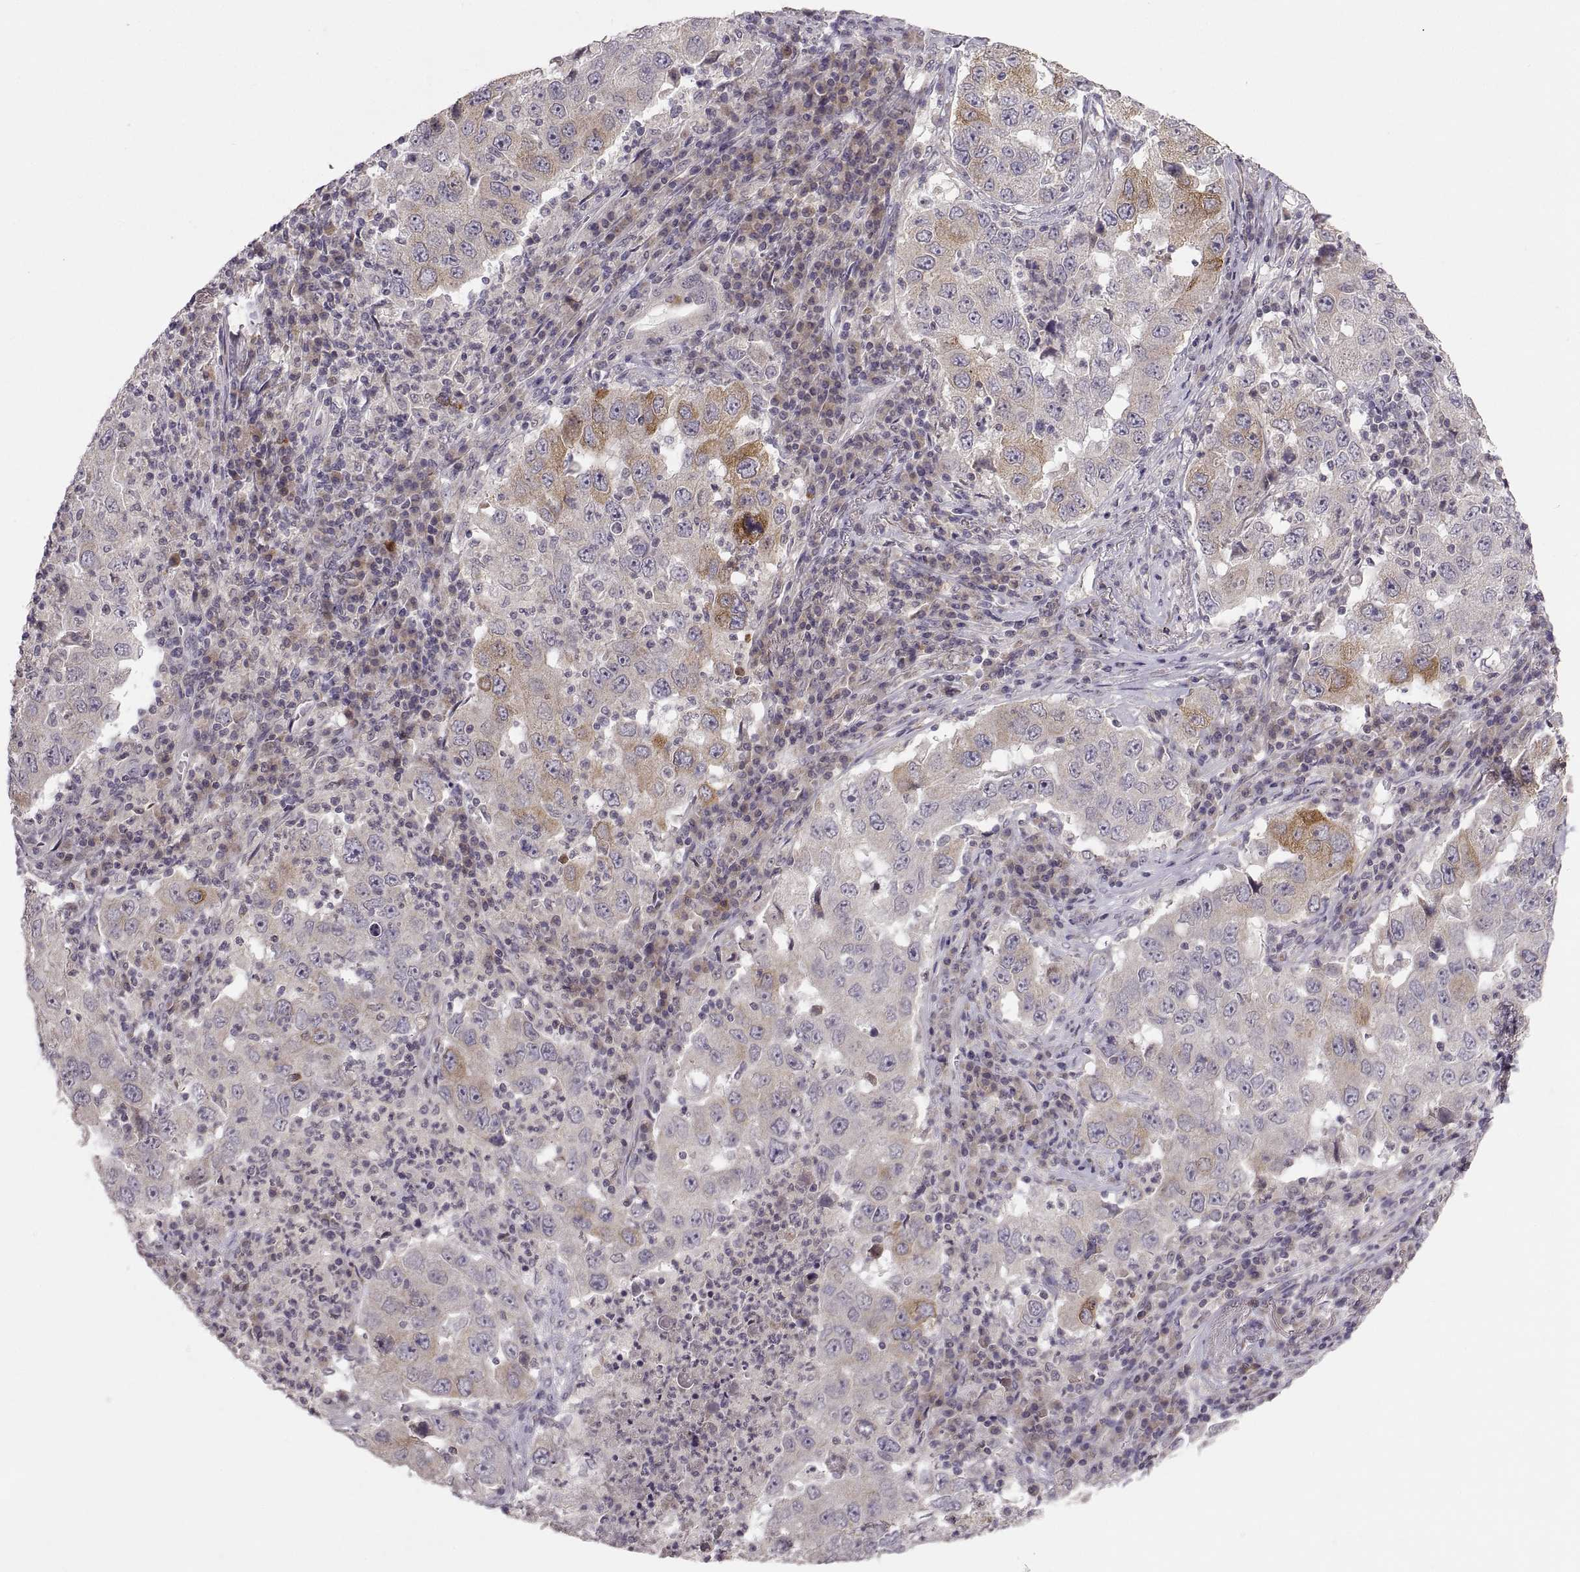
{"staining": {"intensity": "moderate", "quantity": "<25%", "location": "cytoplasmic/membranous"}, "tissue": "lung cancer", "cell_type": "Tumor cells", "image_type": "cancer", "snomed": [{"axis": "morphology", "description": "Adenocarcinoma, NOS"}, {"axis": "topography", "description": "Lung"}], "caption": "About <25% of tumor cells in human adenocarcinoma (lung) demonstrate moderate cytoplasmic/membranous protein staining as visualized by brown immunohistochemical staining.", "gene": "HMGCR", "patient": {"sex": "male", "age": 73}}